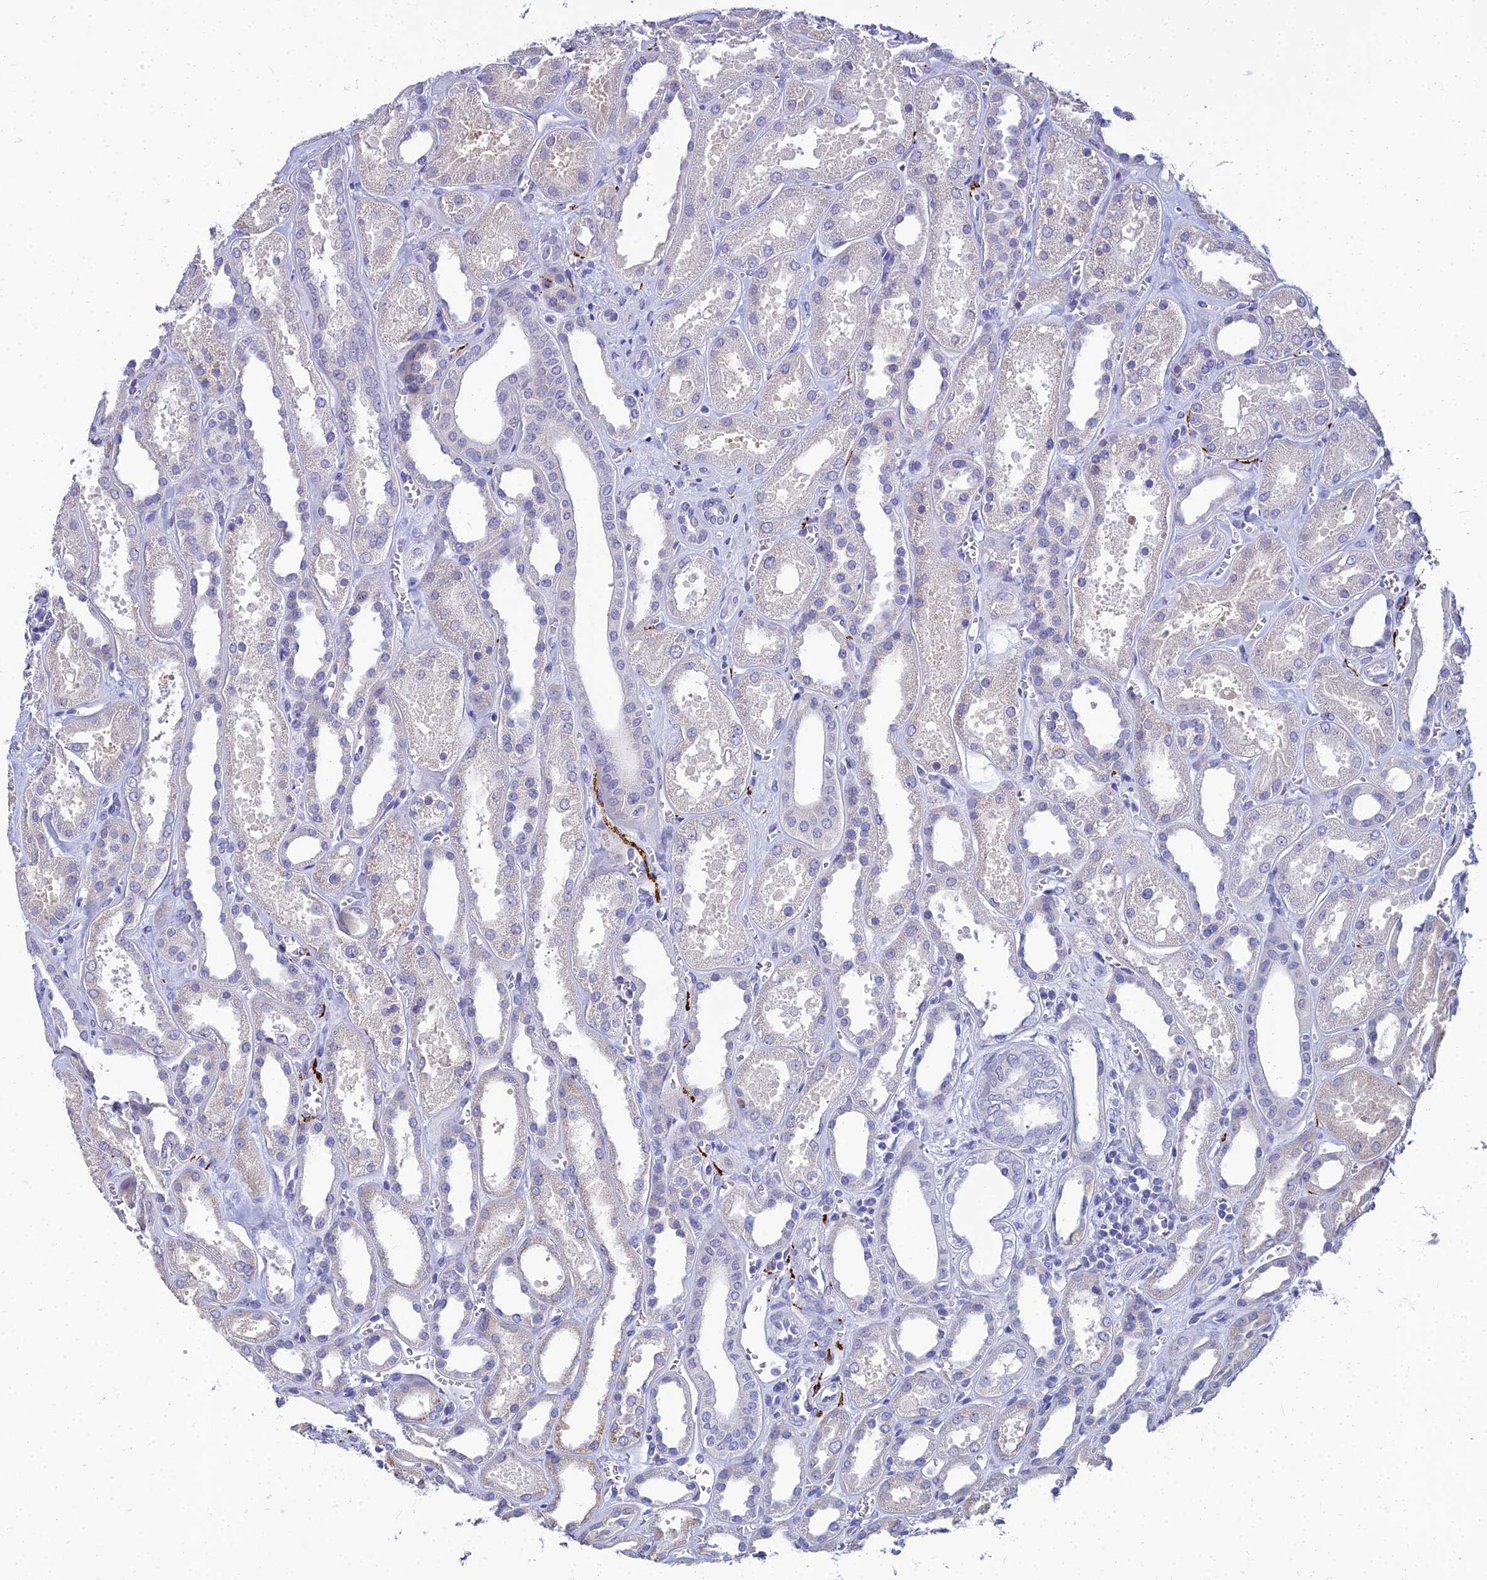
{"staining": {"intensity": "negative", "quantity": "none", "location": "none"}, "tissue": "kidney", "cell_type": "Cells in glomeruli", "image_type": "normal", "snomed": [{"axis": "morphology", "description": "Normal tissue, NOS"}, {"axis": "morphology", "description": "Adenocarcinoma, NOS"}, {"axis": "topography", "description": "Kidney"}], "caption": "The immunohistochemistry (IHC) image has no significant staining in cells in glomeruli of kidney.", "gene": "NPY", "patient": {"sex": "female", "age": 68}}